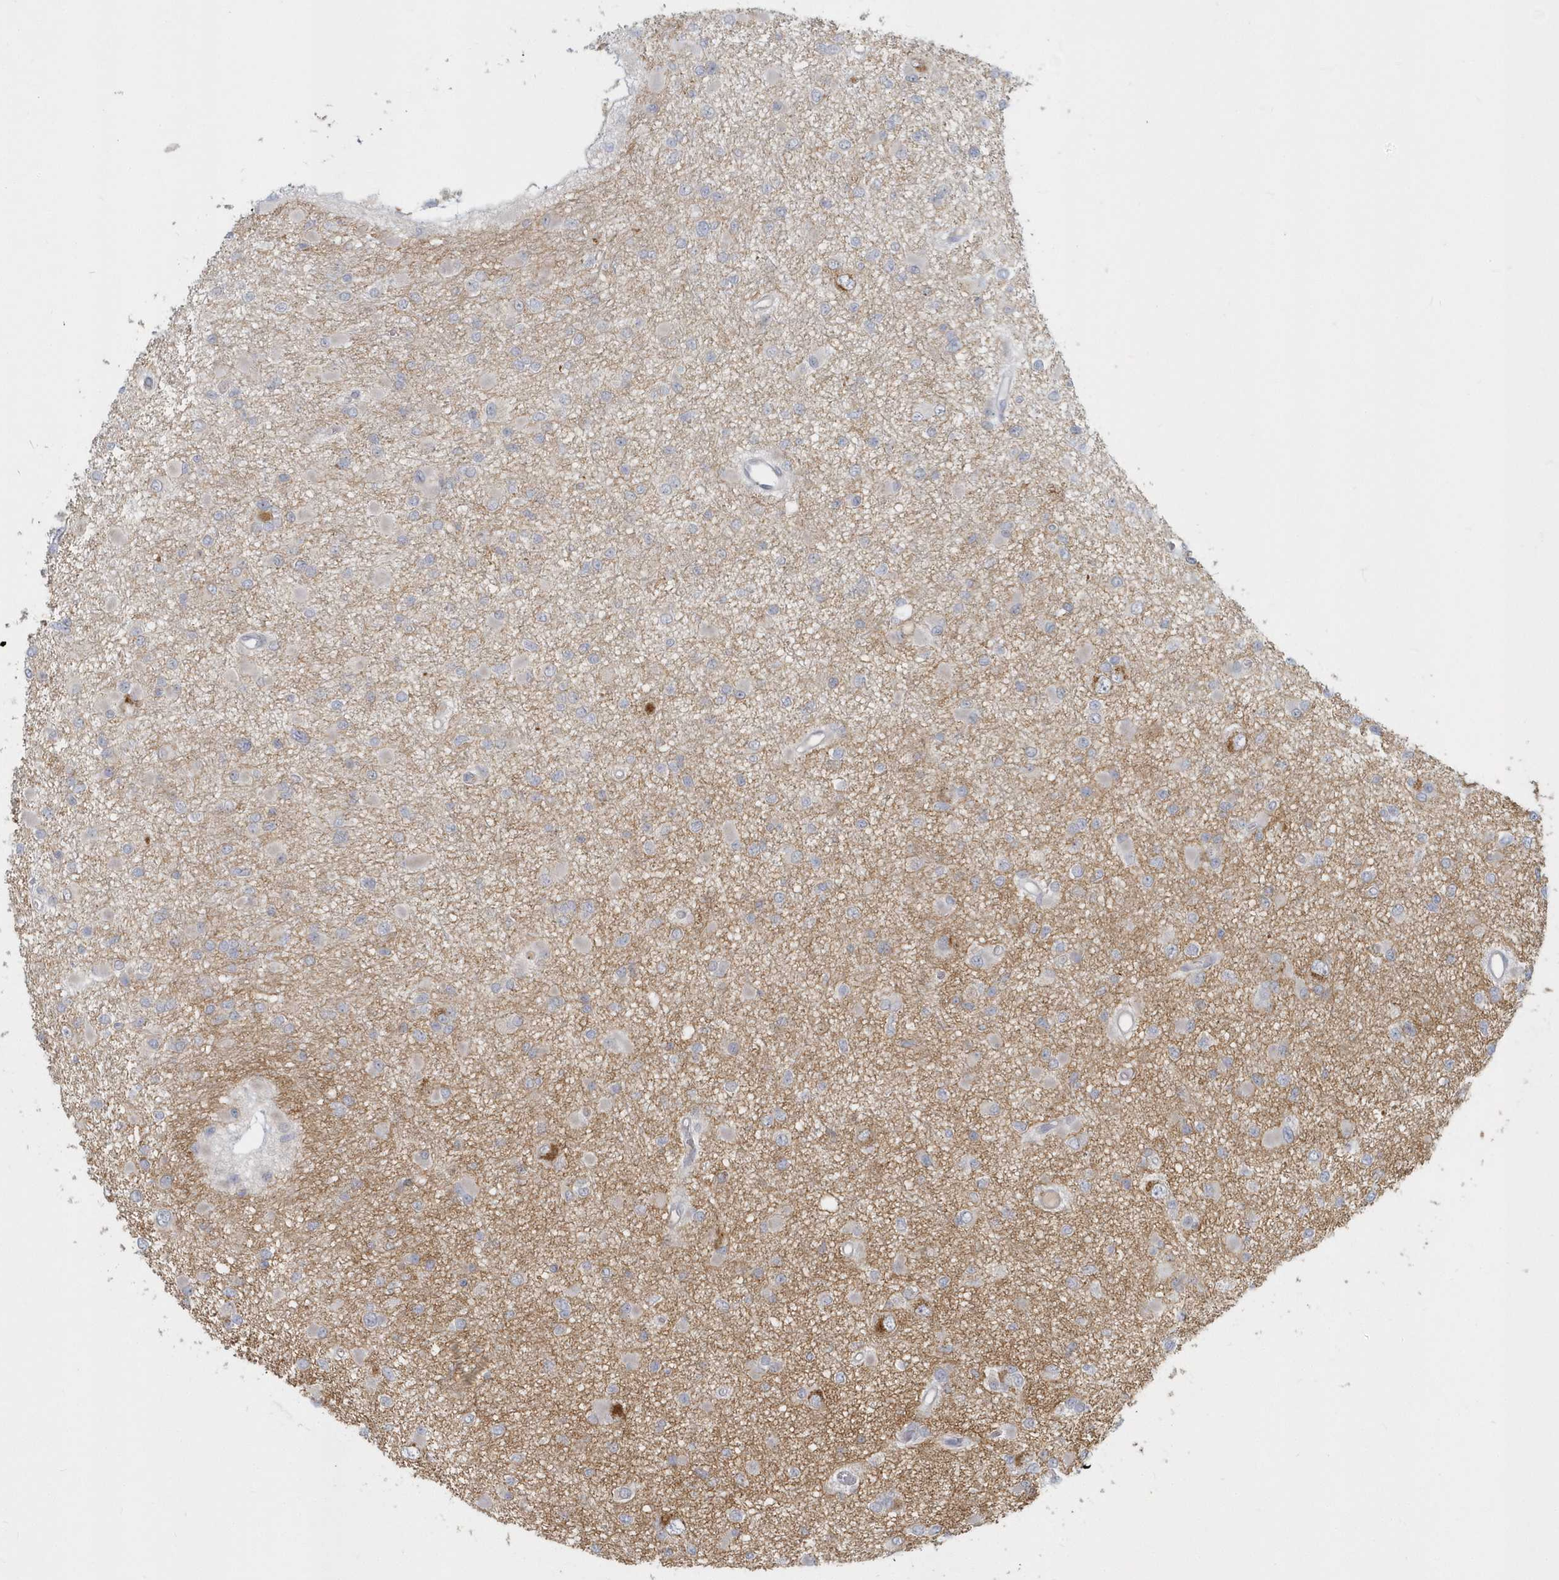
{"staining": {"intensity": "weak", "quantity": "<25%", "location": "cytoplasmic/membranous"}, "tissue": "glioma", "cell_type": "Tumor cells", "image_type": "cancer", "snomed": [{"axis": "morphology", "description": "Glioma, malignant, Low grade"}, {"axis": "topography", "description": "Brain"}], "caption": "DAB (3,3'-diaminobenzidine) immunohistochemical staining of human glioma demonstrates no significant staining in tumor cells.", "gene": "NAPB", "patient": {"sex": "female", "age": 22}}